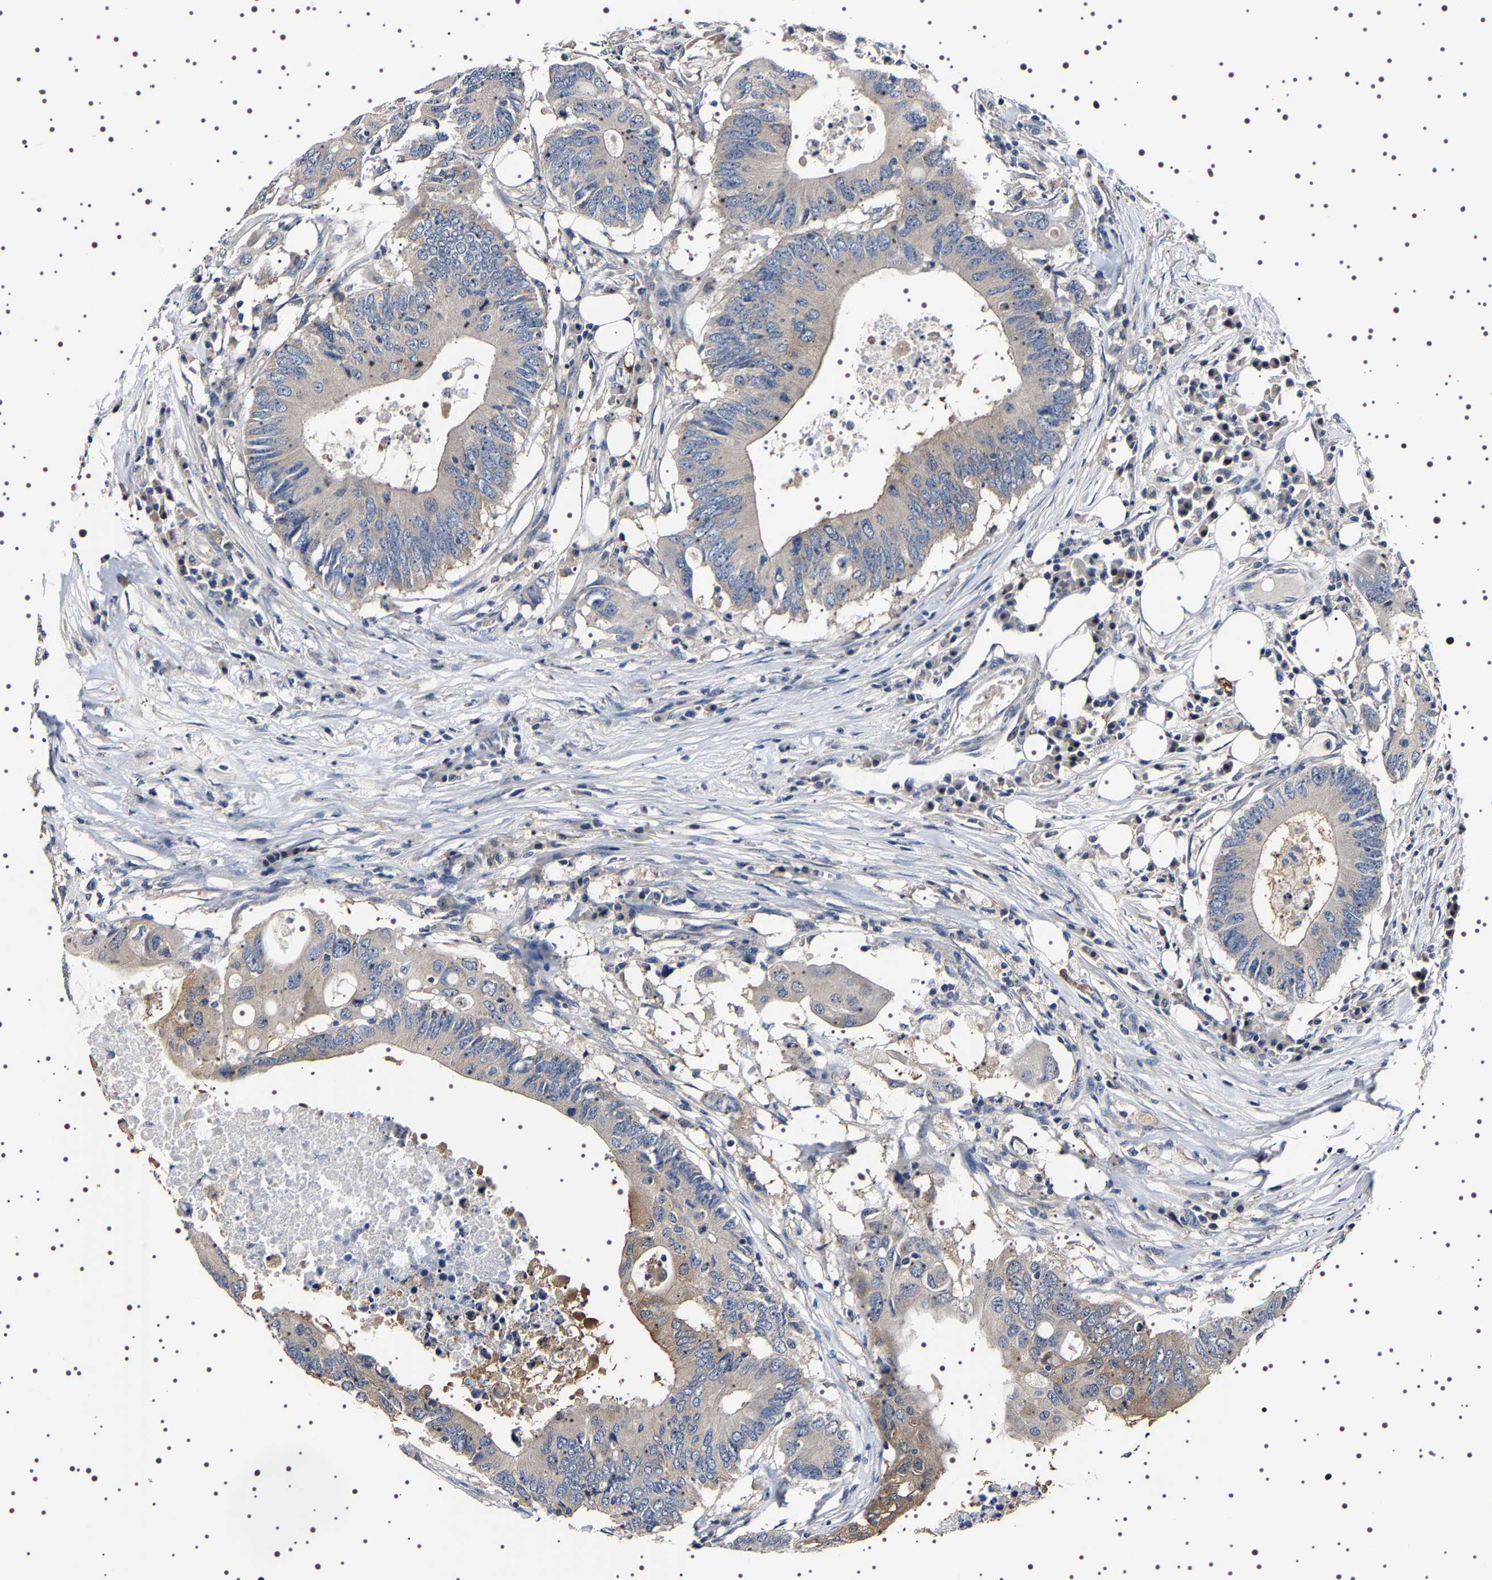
{"staining": {"intensity": "negative", "quantity": "none", "location": "none"}, "tissue": "colorectal cancer", "cell_type": "Tumor cells", "image_type": "cancer", "snomed": [{"axis": "morphology", "description": "Adenocarcinoma, NOS"}, {"axis": "topography", "description": "Colon"}], "caption": "The immunohistochemistry (IHC) histopathology image has no significant expression in tumor cells of colorectal cancer (adenocarcinoma) tissue.", "gene": "TARBP1", "patient": {"sex": "male", "age": 71}}